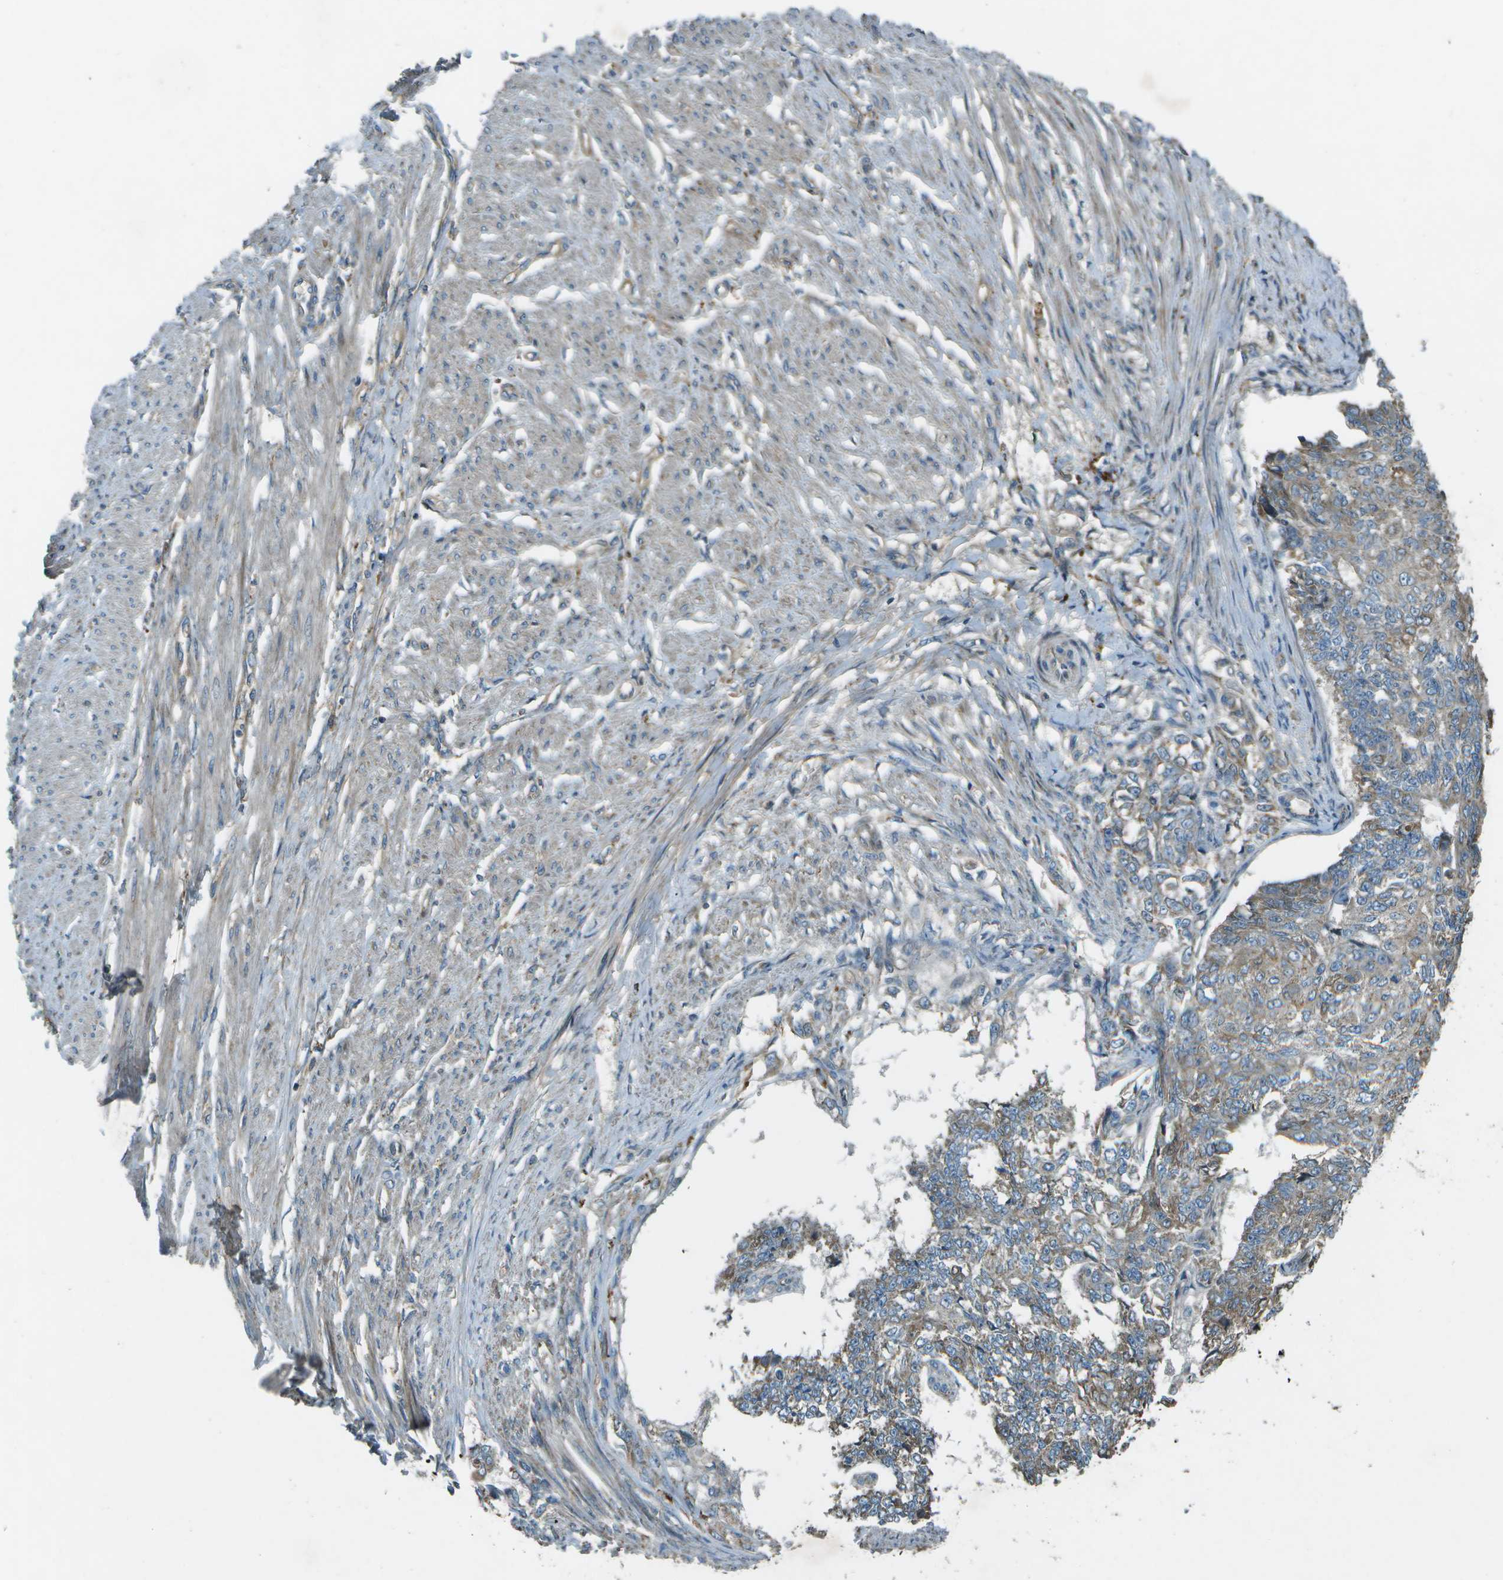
{"staining": {"intensity": "moderate", "quantity": "25%-75%", "location": "cytoplasmic/membranous"}, "tissue": "endometrial cancer", "cell_type": "Tumor cells", "image_type": "cancer", "snomed": [{"axis": "morphology", "description": "Adenocarcinoma, NOS"}, {"axis": "topography", "description": "Endometrium"}], "caption": "This histopathology image displays immunohistochemistry (IHC) staining of human endometrial cancer, with medium moderate cytoplasmic/membranous expression in approximately 25%-75% of tumor cells.", "gene": "PXYLP1", "patient": {"sex": "female", "age": 32}}